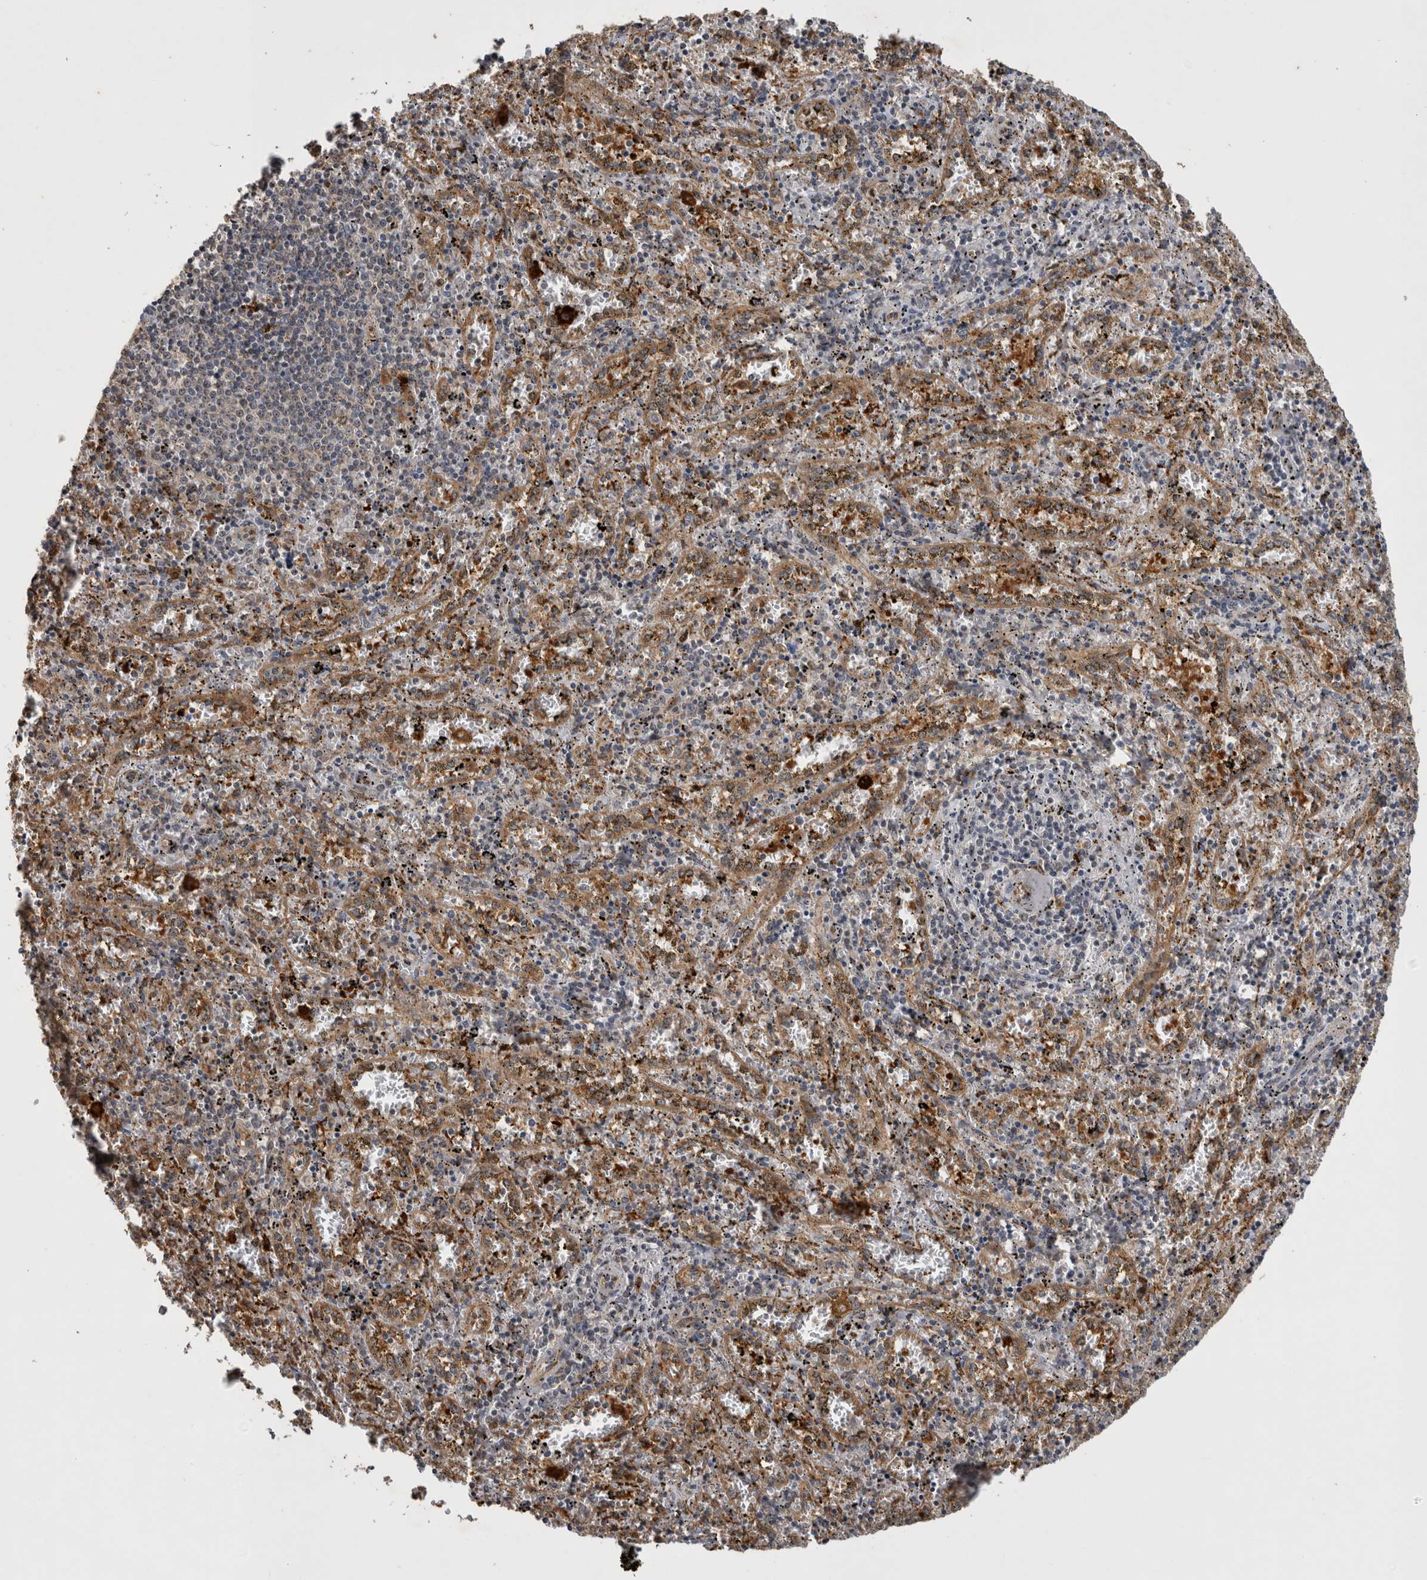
{"staining": {"intensity": "weak", "quantity": "<25%", "location": "cytoplasmic/membranous"}, "tissue": "spleen", "cell_type": "Cells in red pulp", "image_type": "normal", "snomed": [{"axis": "morphology", "description": "Normal tissue, NOS"}, {"axis": "topography", "description": "Spleen"}], "caption": "The photomicrograph shows no staining of cells in red pulp in normal spleen.", "gene": "ATXN2", "patient": {"sex": "male", "age": 11}}